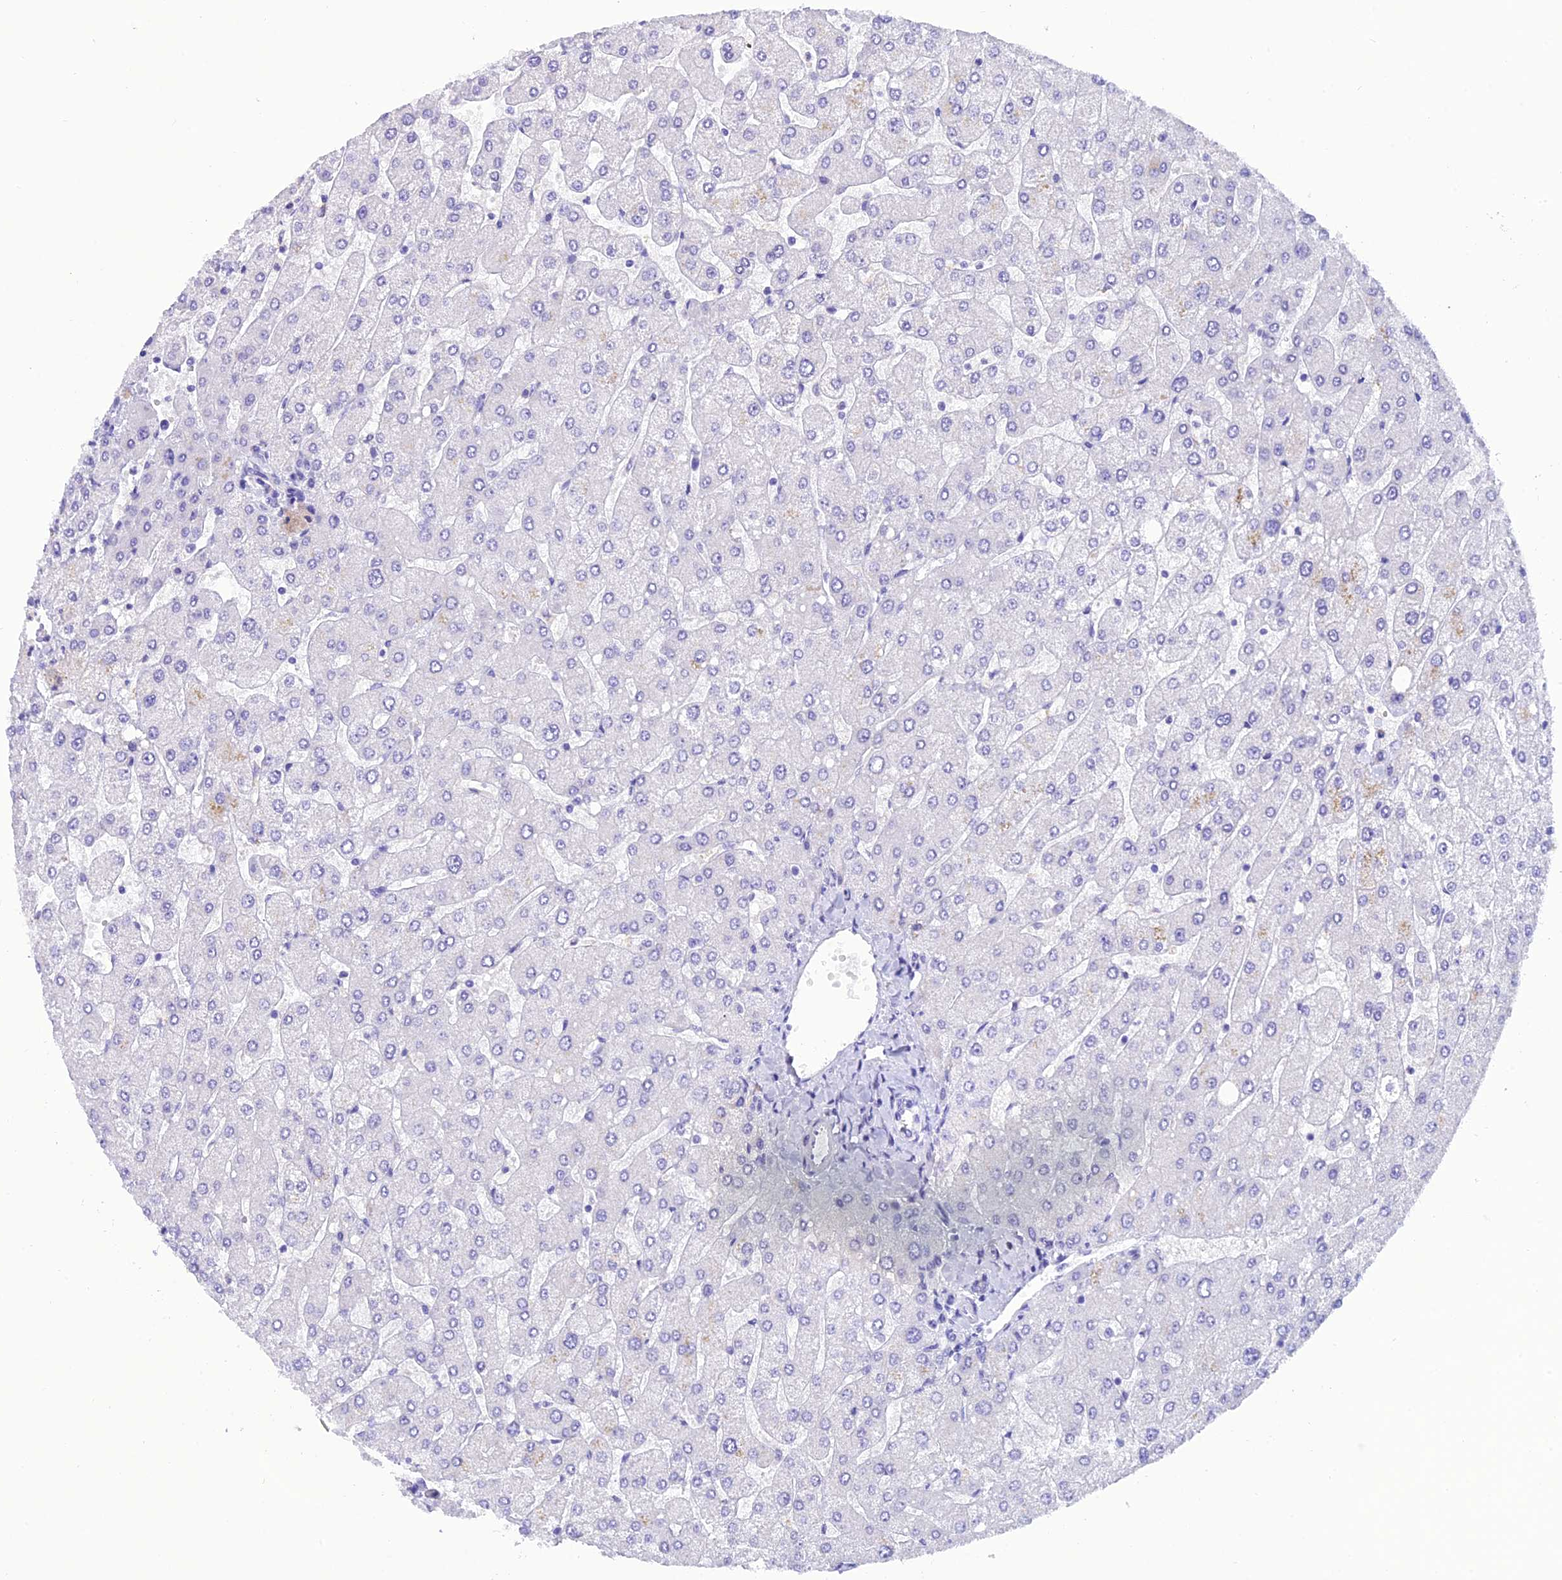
{"staining": {"intensity": "negative", "quantity": "none", "location": "none"}, "tissue": "liver", "cell_type": "Cholangiocytes", "image_type": "normal", "snomed": [{"axis": "morphology", "description": "Normal tissue, NOS"}, {"axis": "topography", "description": "Liver"}], "caption": "High magnification brightfield microscopy of benign liver stained with DAB (3,3'-diaminobenzidine) (brown) and counterstained with hematoxylin (blue): cholangiocytes show no significant staining. Nuclei are stained in blue.", "gene": "C17orf67", "patient": {"sex": "male", "age": 55}}